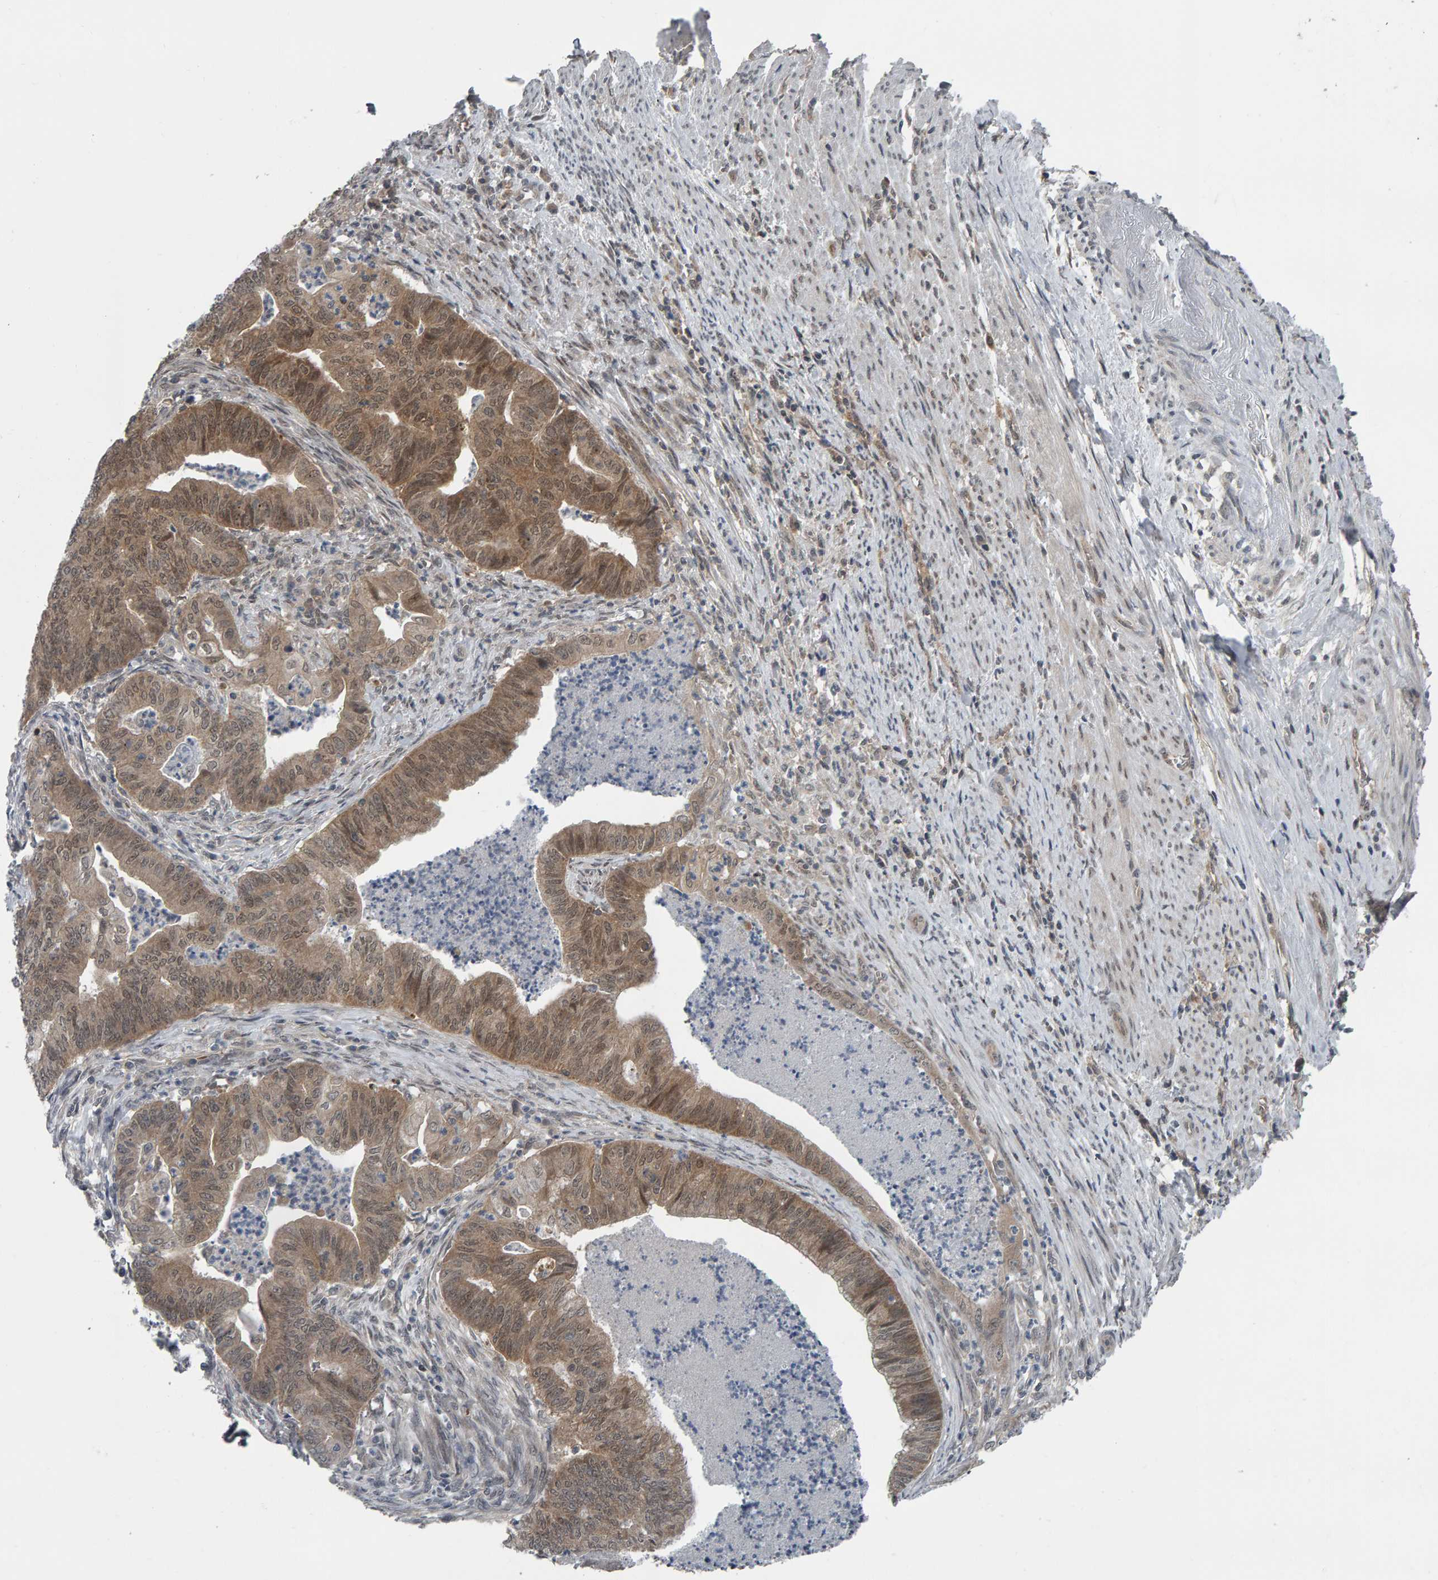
{"staining": {"intensity": "weak", "quantity": ">75%", "location": "cytoplasmic/membranous,nuclear"}, "tissue": "endometrial cancer", "cell_type": "Tumor cells", "image_type": "cancer", "snomed": [{"axis": "morphology", "description": "Polyp, NOS"}, {"axis": "morphology", "description": "Adenocarcinoma, NOS"}, {"axis": "morphology", "description": "Adenoma, NOS"}, {"axis": "topography", "description": "Endometrium"}], "caption": "Weak cytoplasmic/membranous and nuclear protein expression is present in approximately >75% of tumor cells in polyp (endometrial).", "gene": "COASY", "patient": {"sex": "female", "age": 79}}